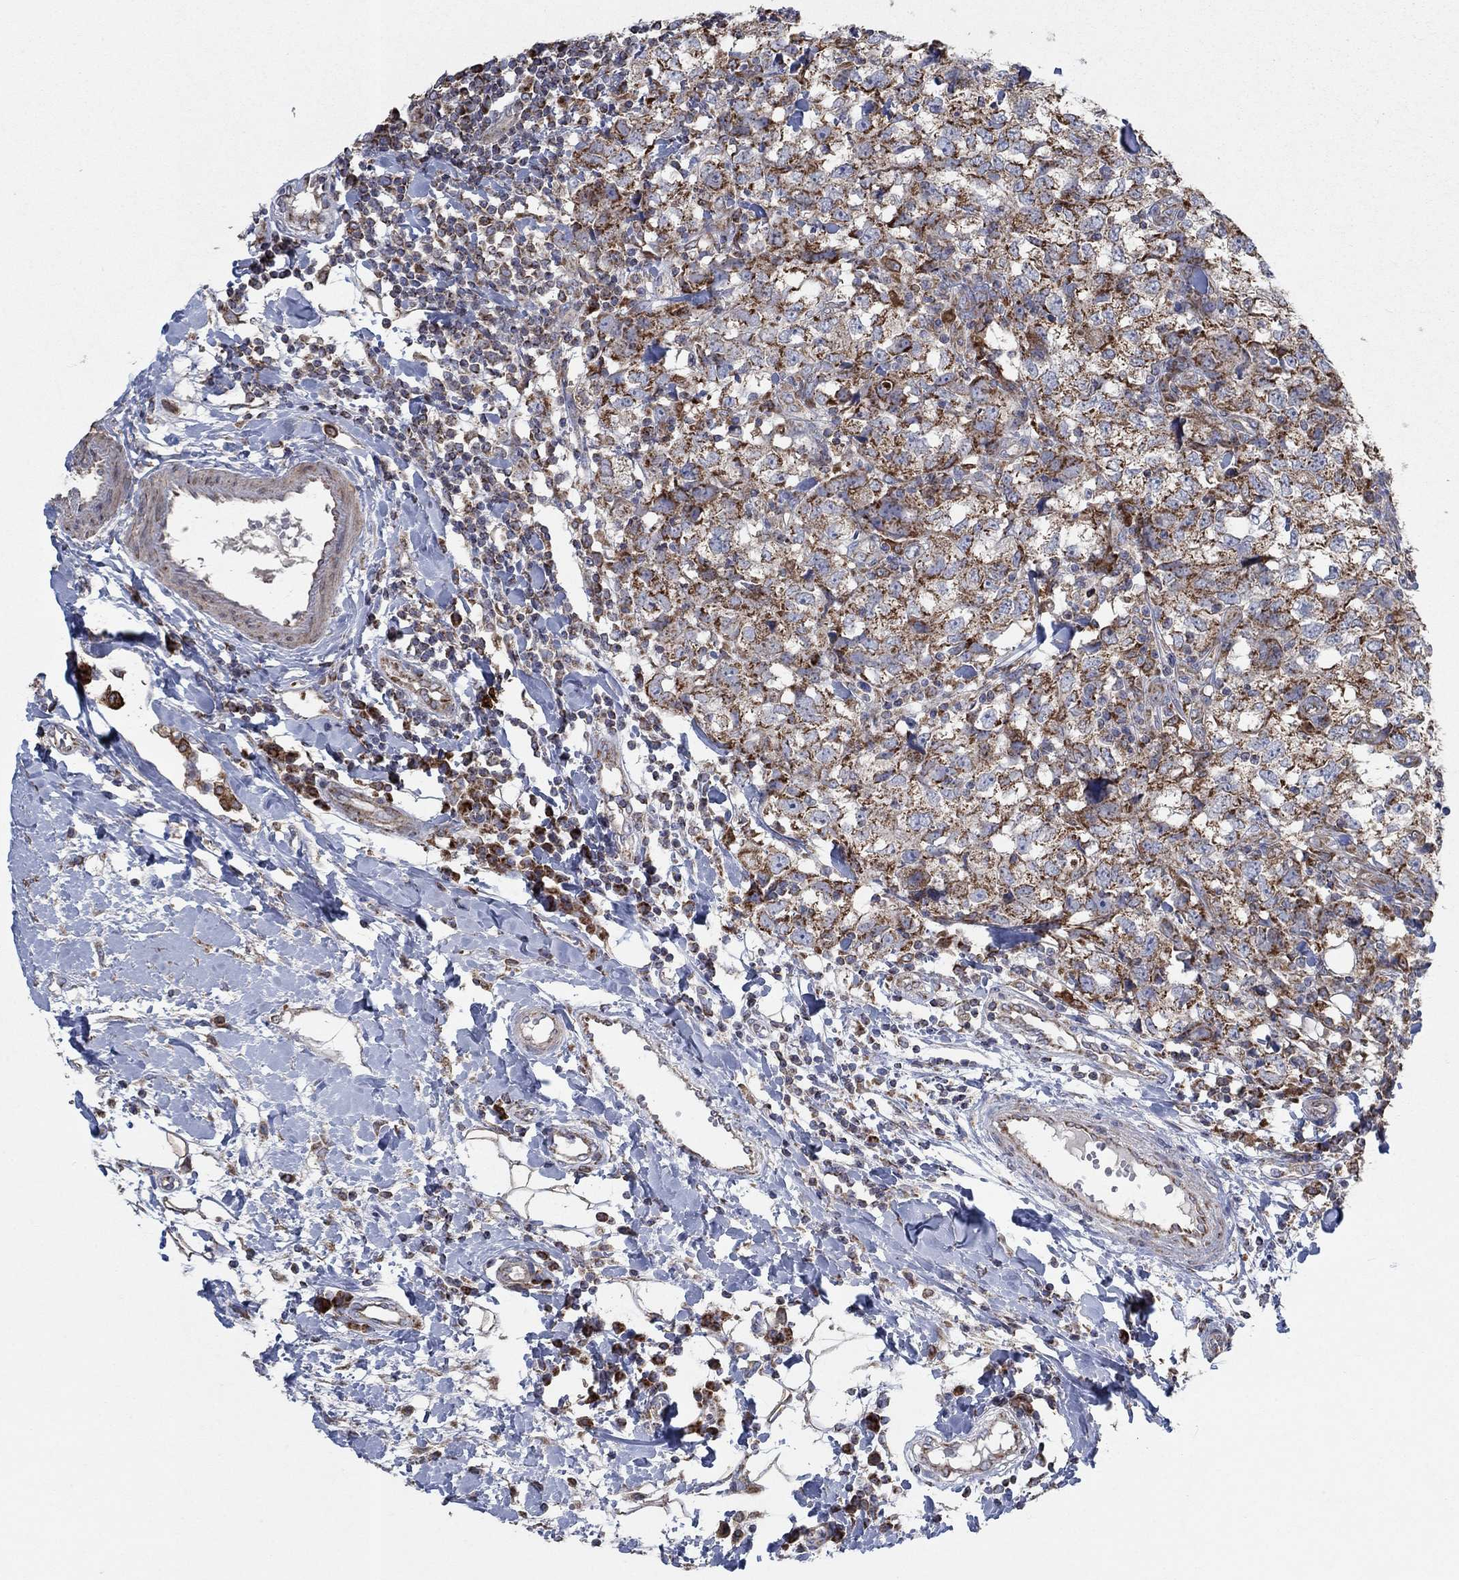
{"staining": {"intensity": "strong", "quantity": "25%-75%", "location": "cytoplasmic/membranous"}, "tissue": "breast cancer", "cell_type": "Tumor cells", "image_type": "cancer", "snomed": [{"axis": "morphology", "description": "Duct carcinoma"}, {"axis": "topography", "description": "Breast"}], "caption": "DAB immunohistochemical staining of human infiltrating ductal carcinoma (breast) shows strong cytoplasmic/membranous protein positivity in about 25%-75% of tumor cells.", "gene": "NCEH1", "patient": {"sex": "female", "age": 30}}